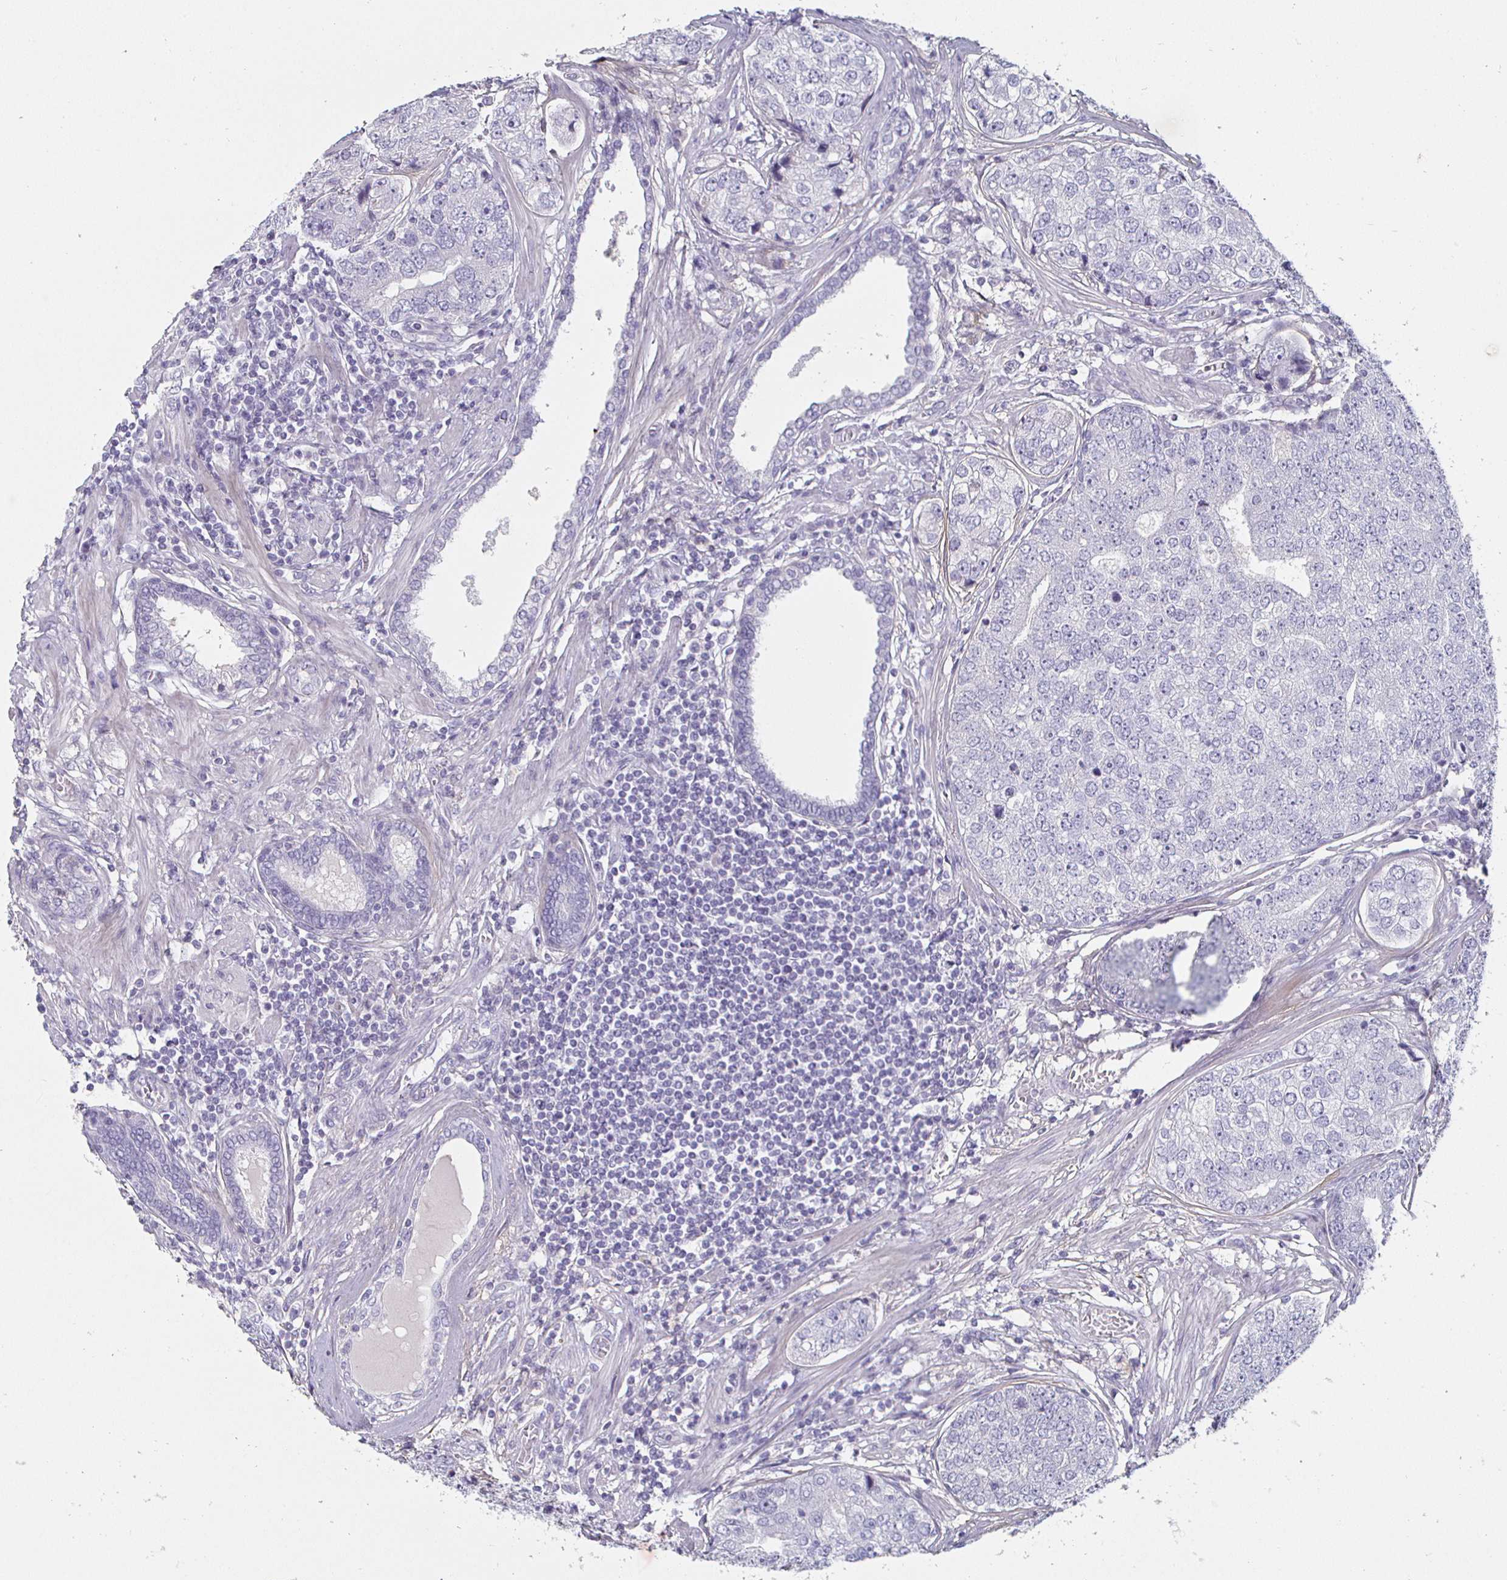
{"staining": {"intensity": "negative", "quantity": "none", "location": "none"}, "tissue": "prostate cancer", "cell_type": "Tumor cells", "image_type": "cancer", "snomed": [{"axis": "morphology", "description": "Adenocarcinoma, High grade"}, {"axis": "topography", "description": "Prostate"}], "caption": "The immunohistochemistry histopathology image has no significant expression in tumor cells of prostate cancer tissue. (DAB (3,3'-diaminobenzidine) immunohistochemistry (IHC), high magnification).", "gene": "ENPP1", "patient": {"sex": "male", "age": 60}}